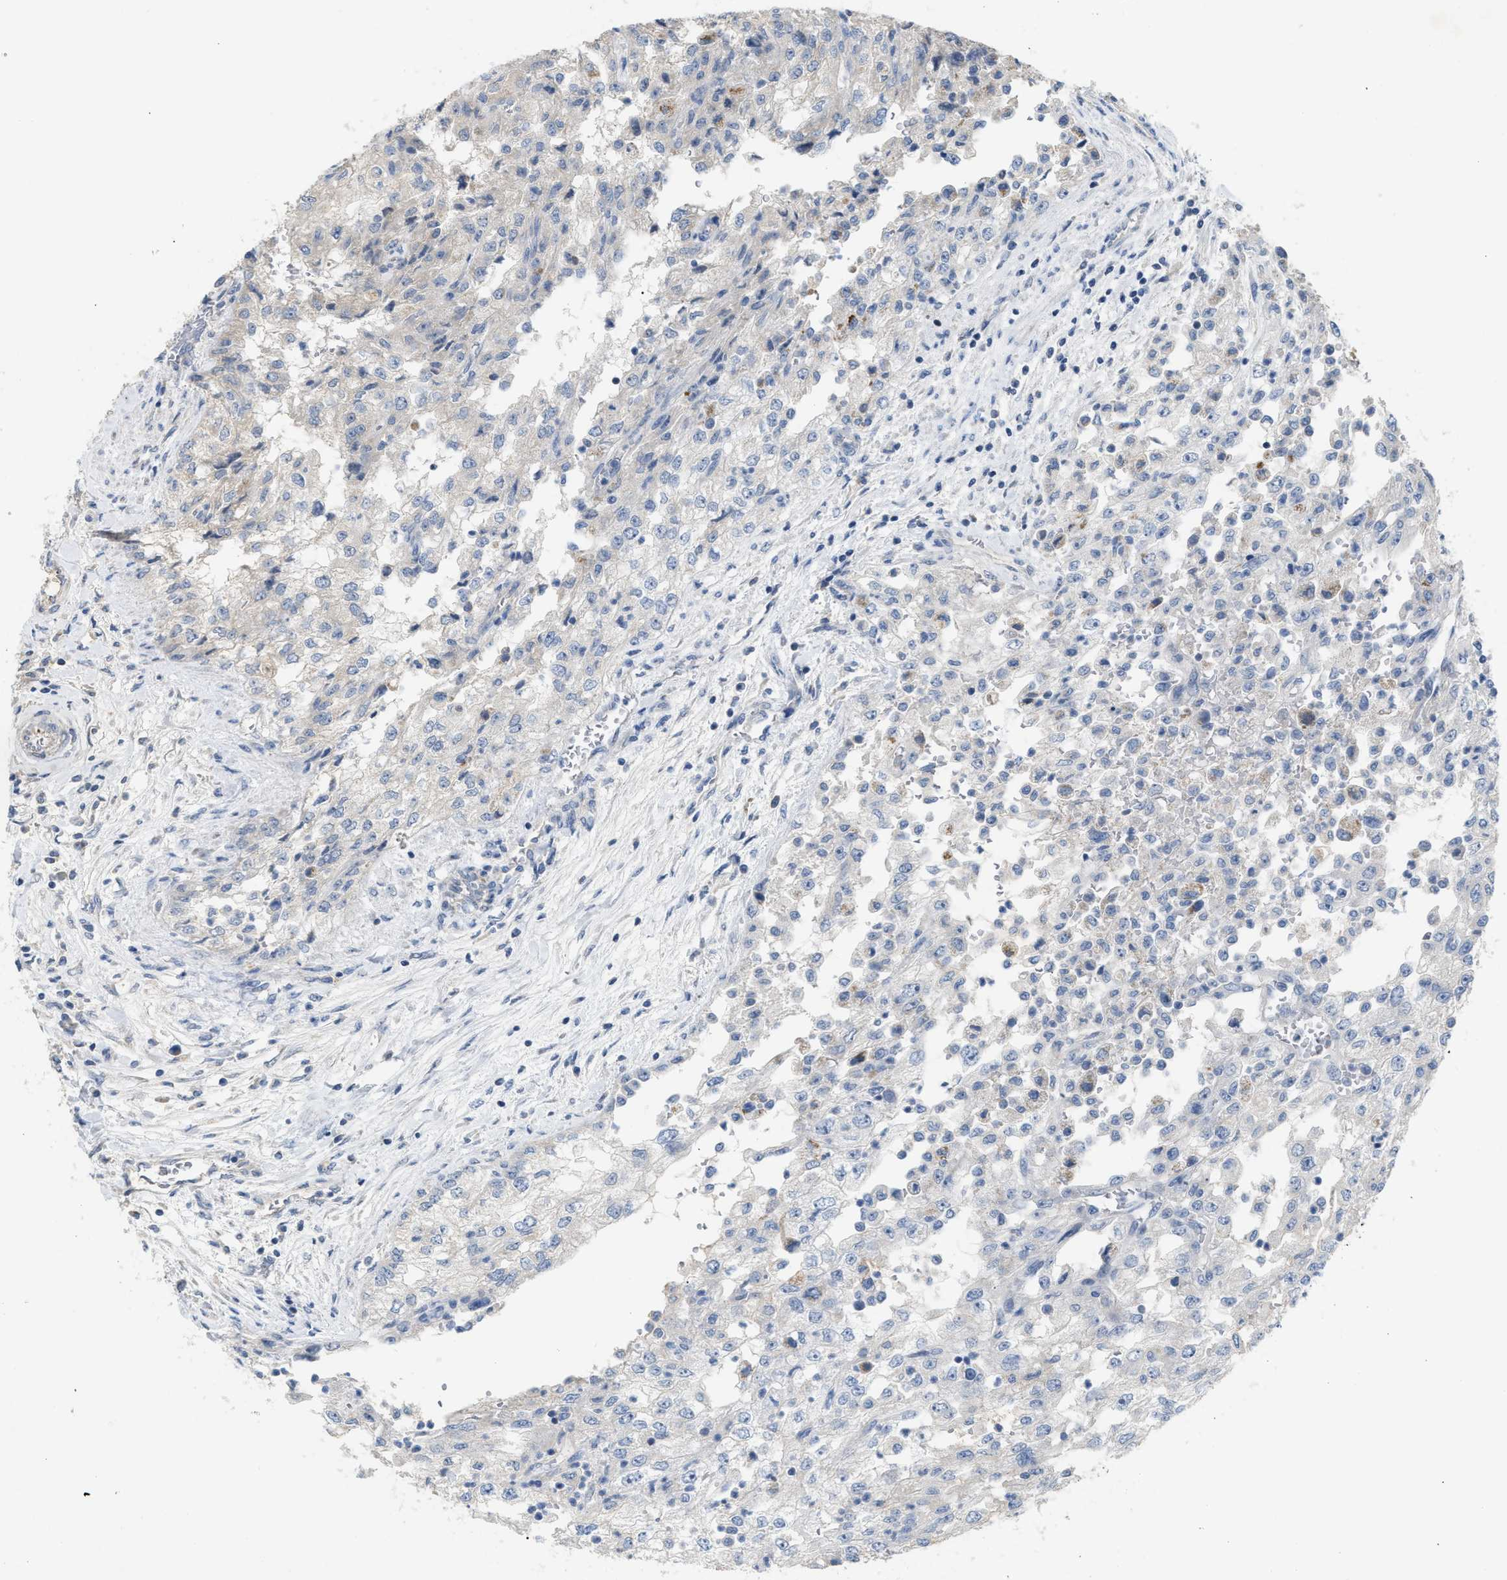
{"staining": {"intensity": "negative", "quantity": "none", "location": "none"}, "tissue": "renal cancer", "cell_type": "Tumor cells", "image_type": "cancer", "snomed": [{"axis": "morphology", "description": "Adenocarcinoma, NOS"}, {"axis": "topography", "description": "Kidney"}], "caption": "DAB (3,3'-diaminobenzidine) immunohistochemical staining of adenocarcinoma (renal) exhibits no significant expression in tumor cells.", "gene": "DHX58", "patient": {"sex": "female", "age": 54}}